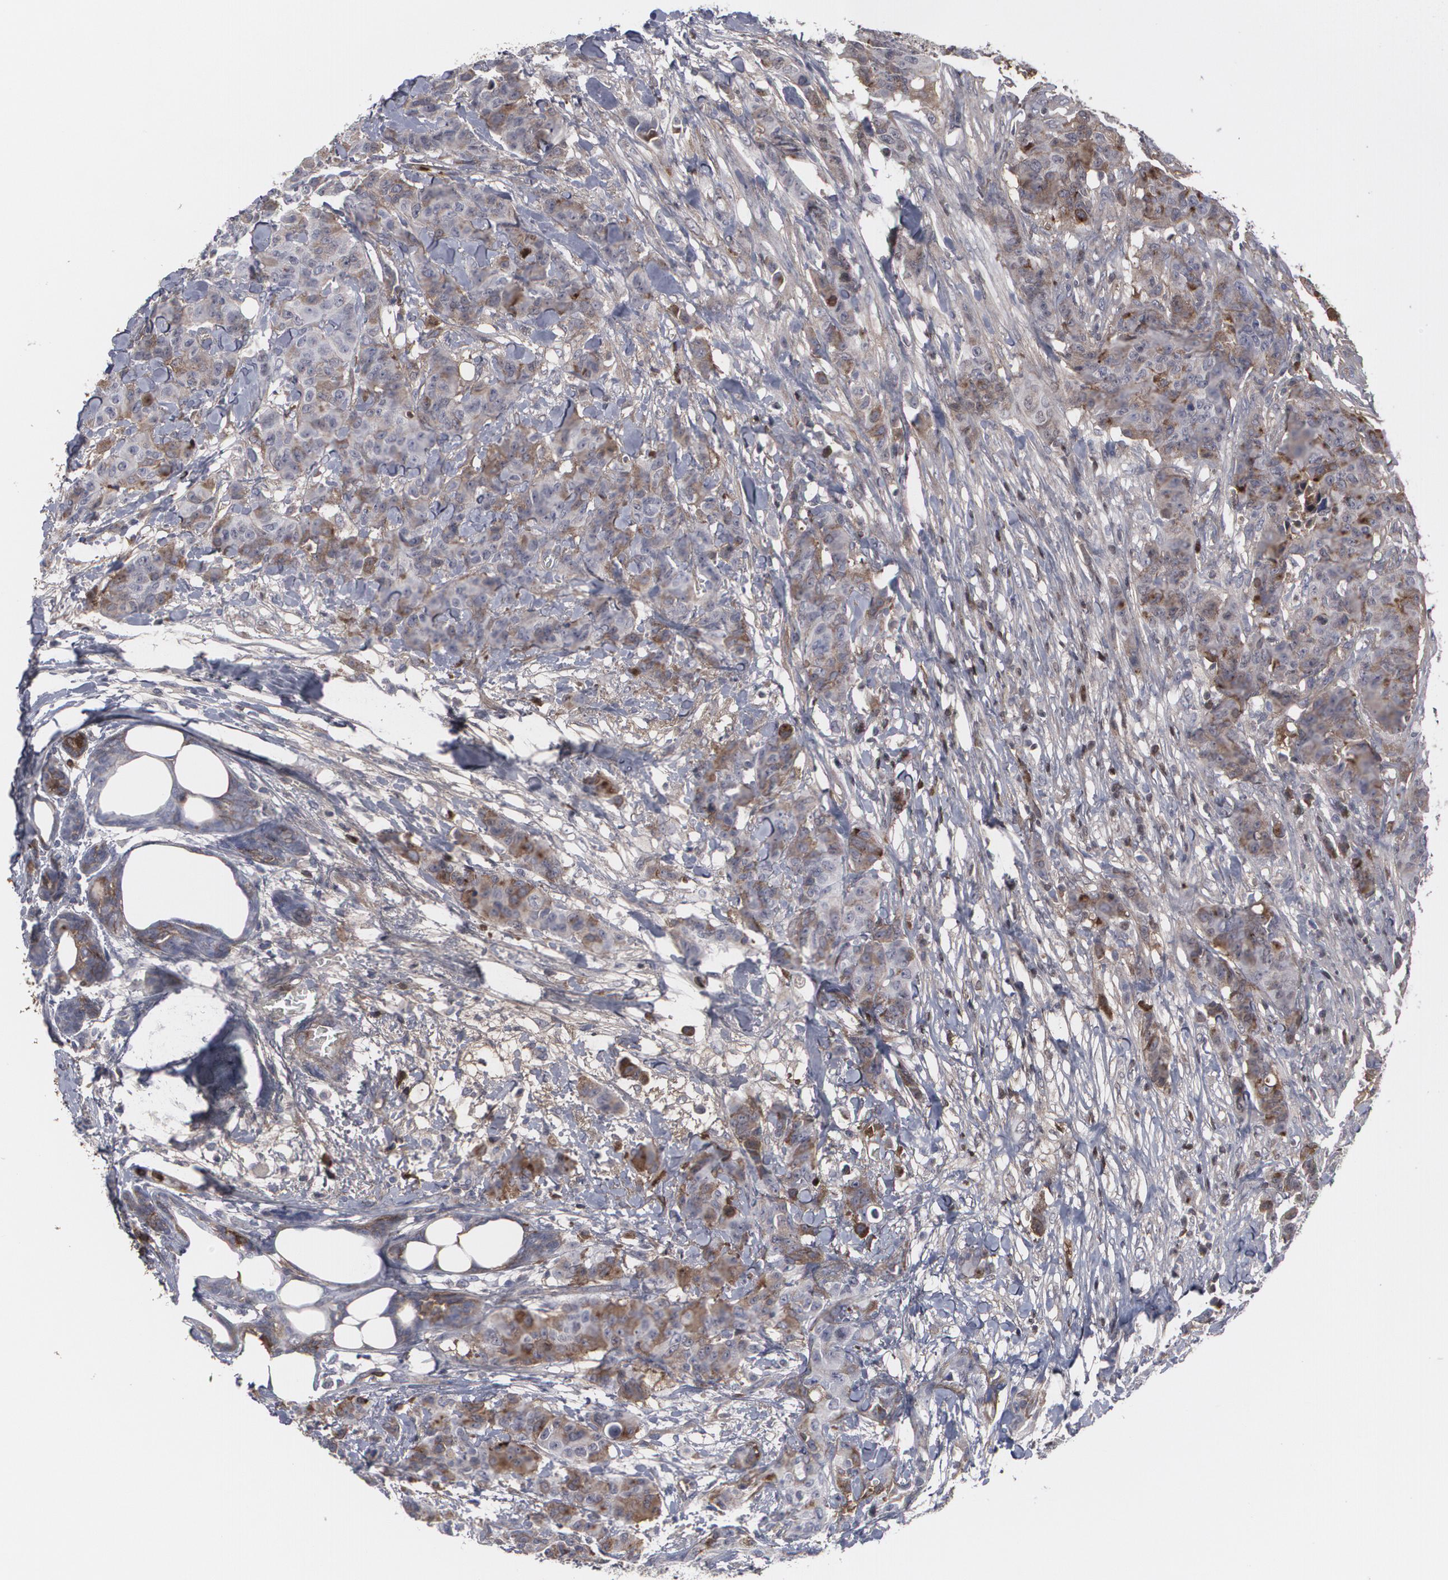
{"staining": {"intensity": "moderate", "quantity": "25%-75%", "location": "cytoplasmic/membranous"}, "tissue": "breast cancer", "cell_type": "Tumor cells", "image_type": "cancer", "snomed": [{"axis": "morphology", "description": "Duct carcinoma"}, {"axis": "topography", "description": "Breast"}], "caption": "Infiltrating ductal carcinoma (breast) was stained to show a protein in brown. There is medium levels of moderate cytoplasmic/membranous positivity in about 25%-75% of tumor cells. Ihc stains the protein of interest in brown and the nuclei are stained blue.", "gene": "LRG1", "patient": {"sex": "female", "age": 40}}